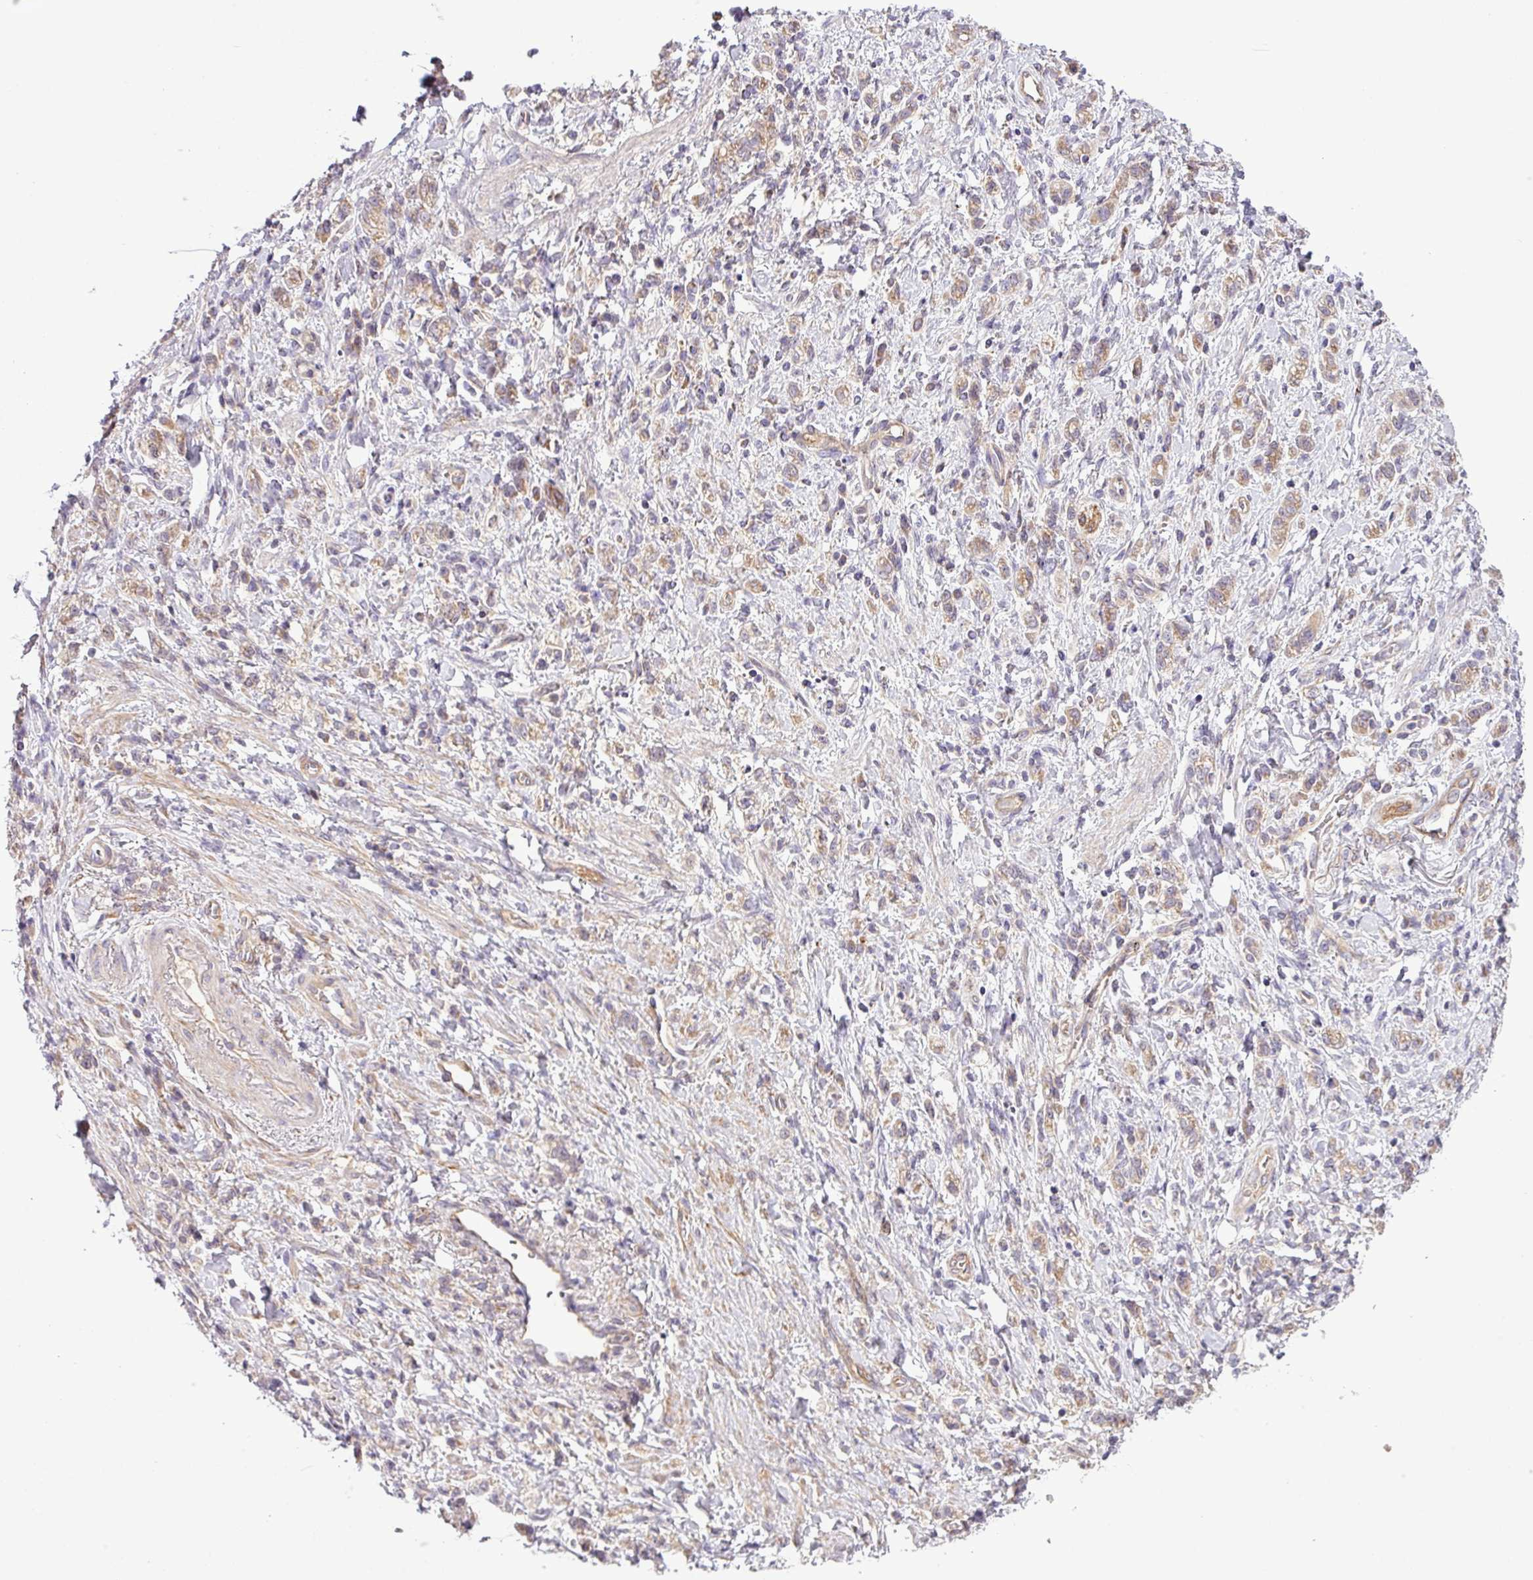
{"staining": {"intensity": "moderate", "quantity": ">75%", "location": "cytoplasmic/membranous"}, "tissue": "stomach cancer", "cell_type": "Tumor cells", "image_type": "cancer", "snomed": [{"axis": "morphology", "description": "Adenocarcinoma, NOS"}, {"axis": "topography", "description": "Stomach"}], "caption": "DAB (3,3'-diaminobenzidine) immunohistochemical staining of stomach adenocarcinoma reveals moderate cytoplasmic/membranous protein expression in about >75% of tumor cells.", "gene": "XIAP", "patient": {"sex": "male", "age": 77}}